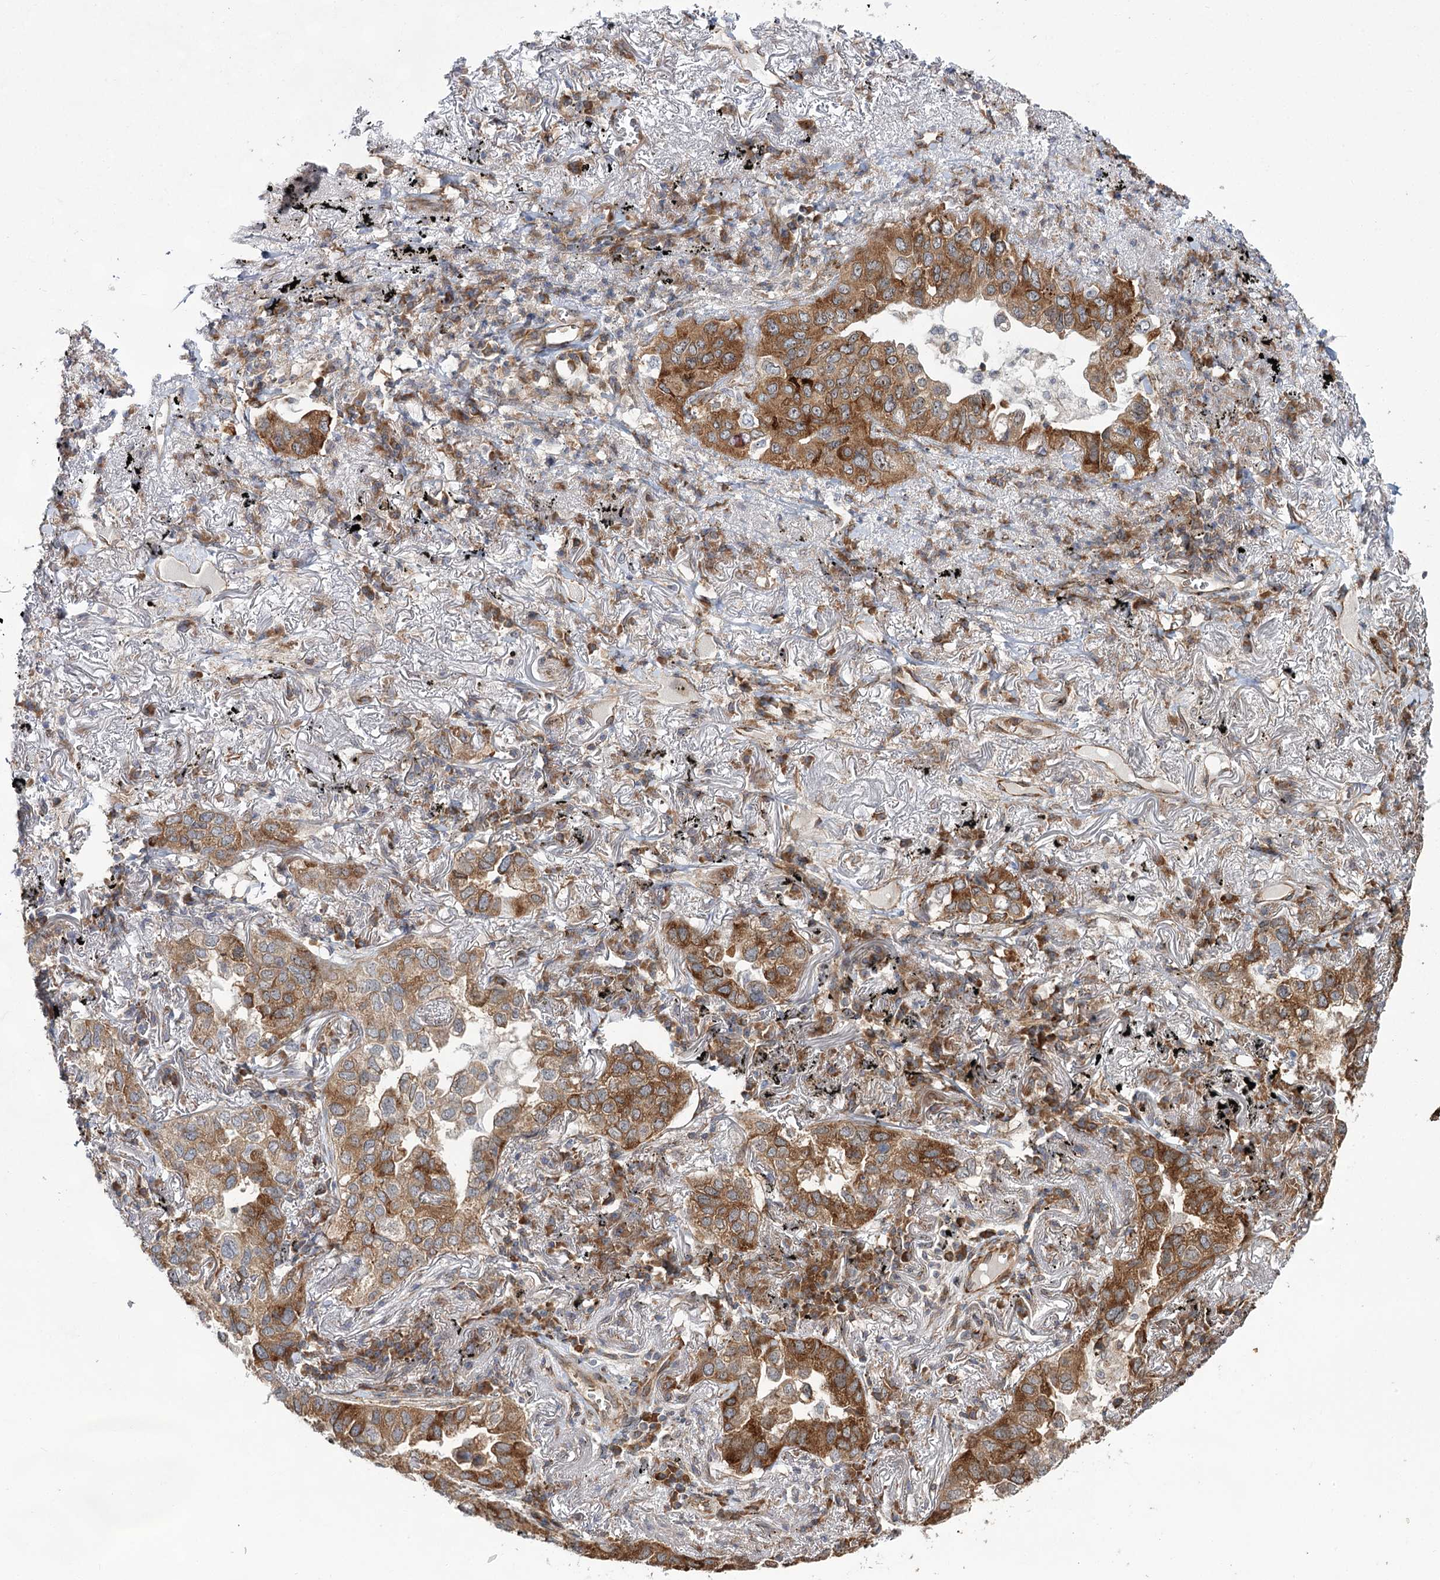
{"staining": {"intensity": "moderate", "quantity": ">75%", "location": "cytoplasmic/membranous"}, "tissue": "lung cancer", "cell_type": "Tumor cells", "image_type": "cancer", "snomed": [{"axis": "morphology", "description": "Adenocarcinoma, NOS"}, {"axis": "topography", "description": "Lung"}], "caption": "This histopathology image reveals IHC staining of human lung cancer, with medium moderate cytoplasmic/membranous expression in approximately >75% of tumor cells.", "gene": "VWA2", "patient": {"sex": "male", "age": 65}}